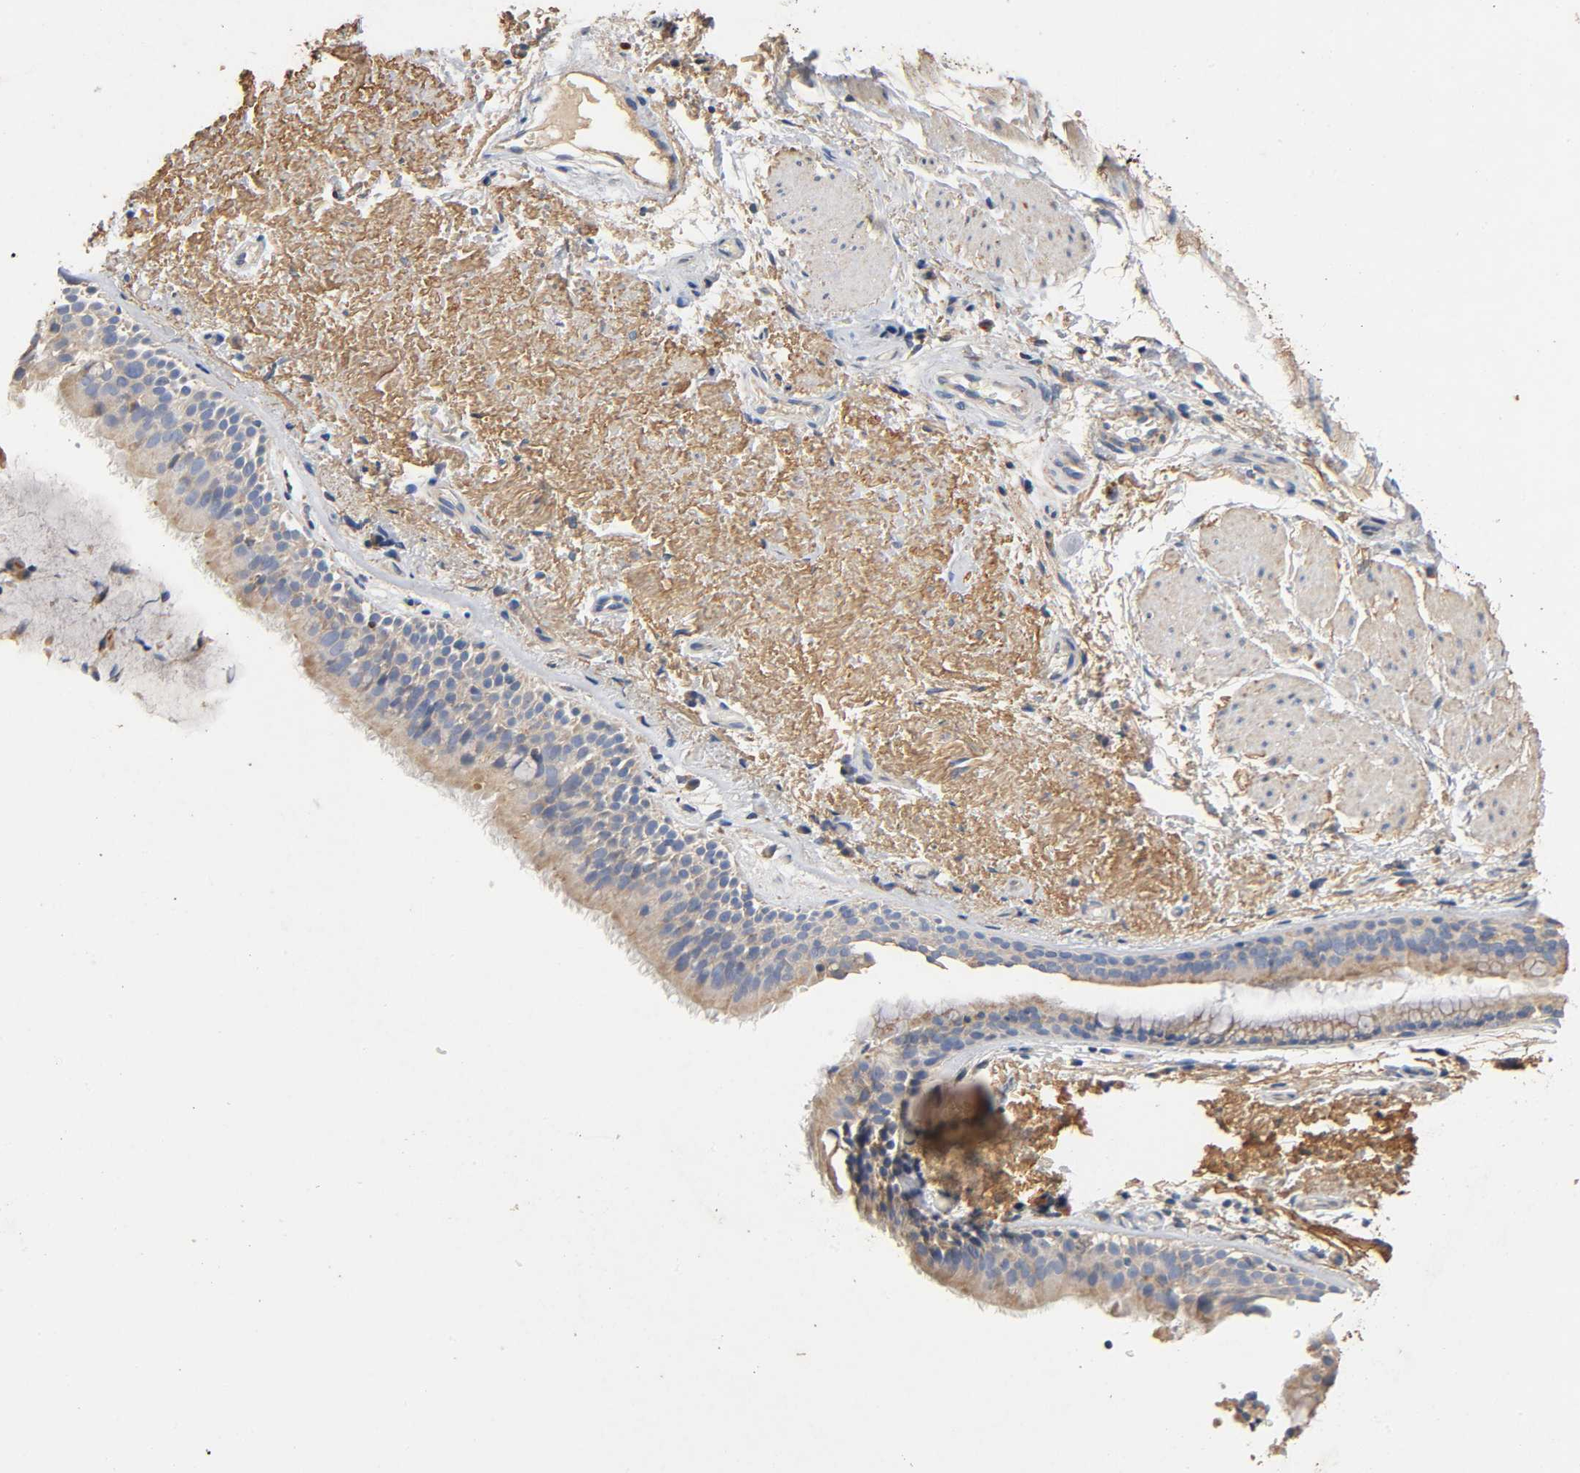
{"staining": {"intensity": "moderate", "quantity": ">75%", "location": "cytoplasmic/membranous"}, "tissue": "bronchus", "cell_type": "Respiratory epithelial cells", "image_type": "normal", "snomed": [{"axis": "morphology", "description": "Normal tissue, NOS"}, {"axis": "topography", "description": "Bronchus"}], "caption": "Protein staining exhibits moderate cytoplasmic/membranous staining in about >75% of respiratory epithelial cells in normal bronchus. Immunohistochemistry (ihc) stains the protein in brown and the nuclei are stained blue.", "gene": "NDUFS3", "patient": {"sex": "female", "age": 54}}